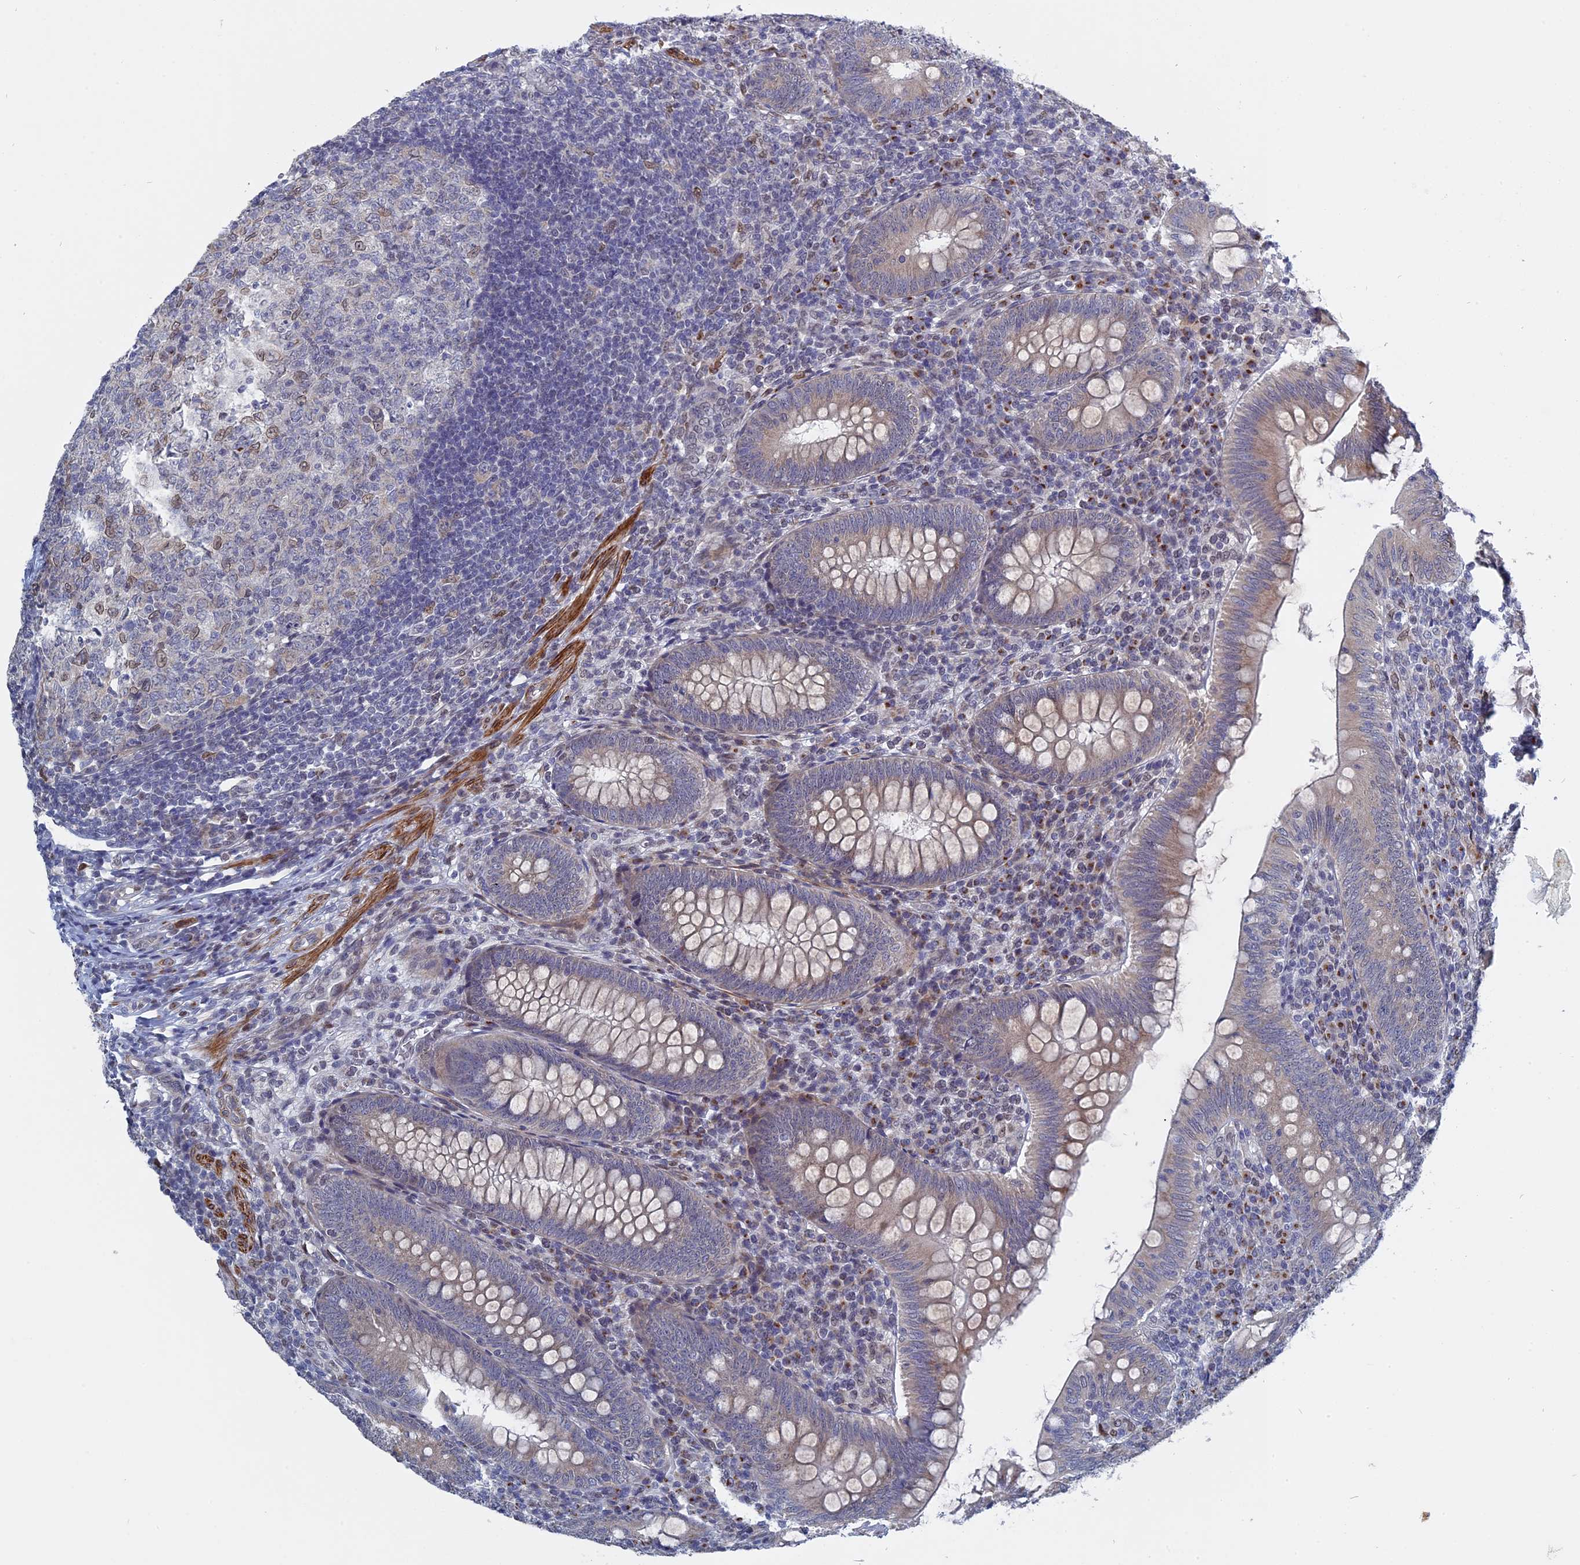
{"staining": {"intensity": "weak", "quantity": "<25%", "location": "cytoplasmic/membranous"}, "tissue": "appendix", "cell_type": "Glandular cells", "image_type": "normal", "snomed": [{"axis": "morphology", "description": "Normal tissue, NOS"}, {"axis": "topography", "description": "Appendix"}], "caption": "Photomicrograph shows no protein expression in glandular cells of normal appendix. (DAB (3,3'-diaminobenzidine) immunohistochemistry with hematoxylin counter stain).", "gene": "MTRF1", "patient": {"sex": "male", "age": 14}}